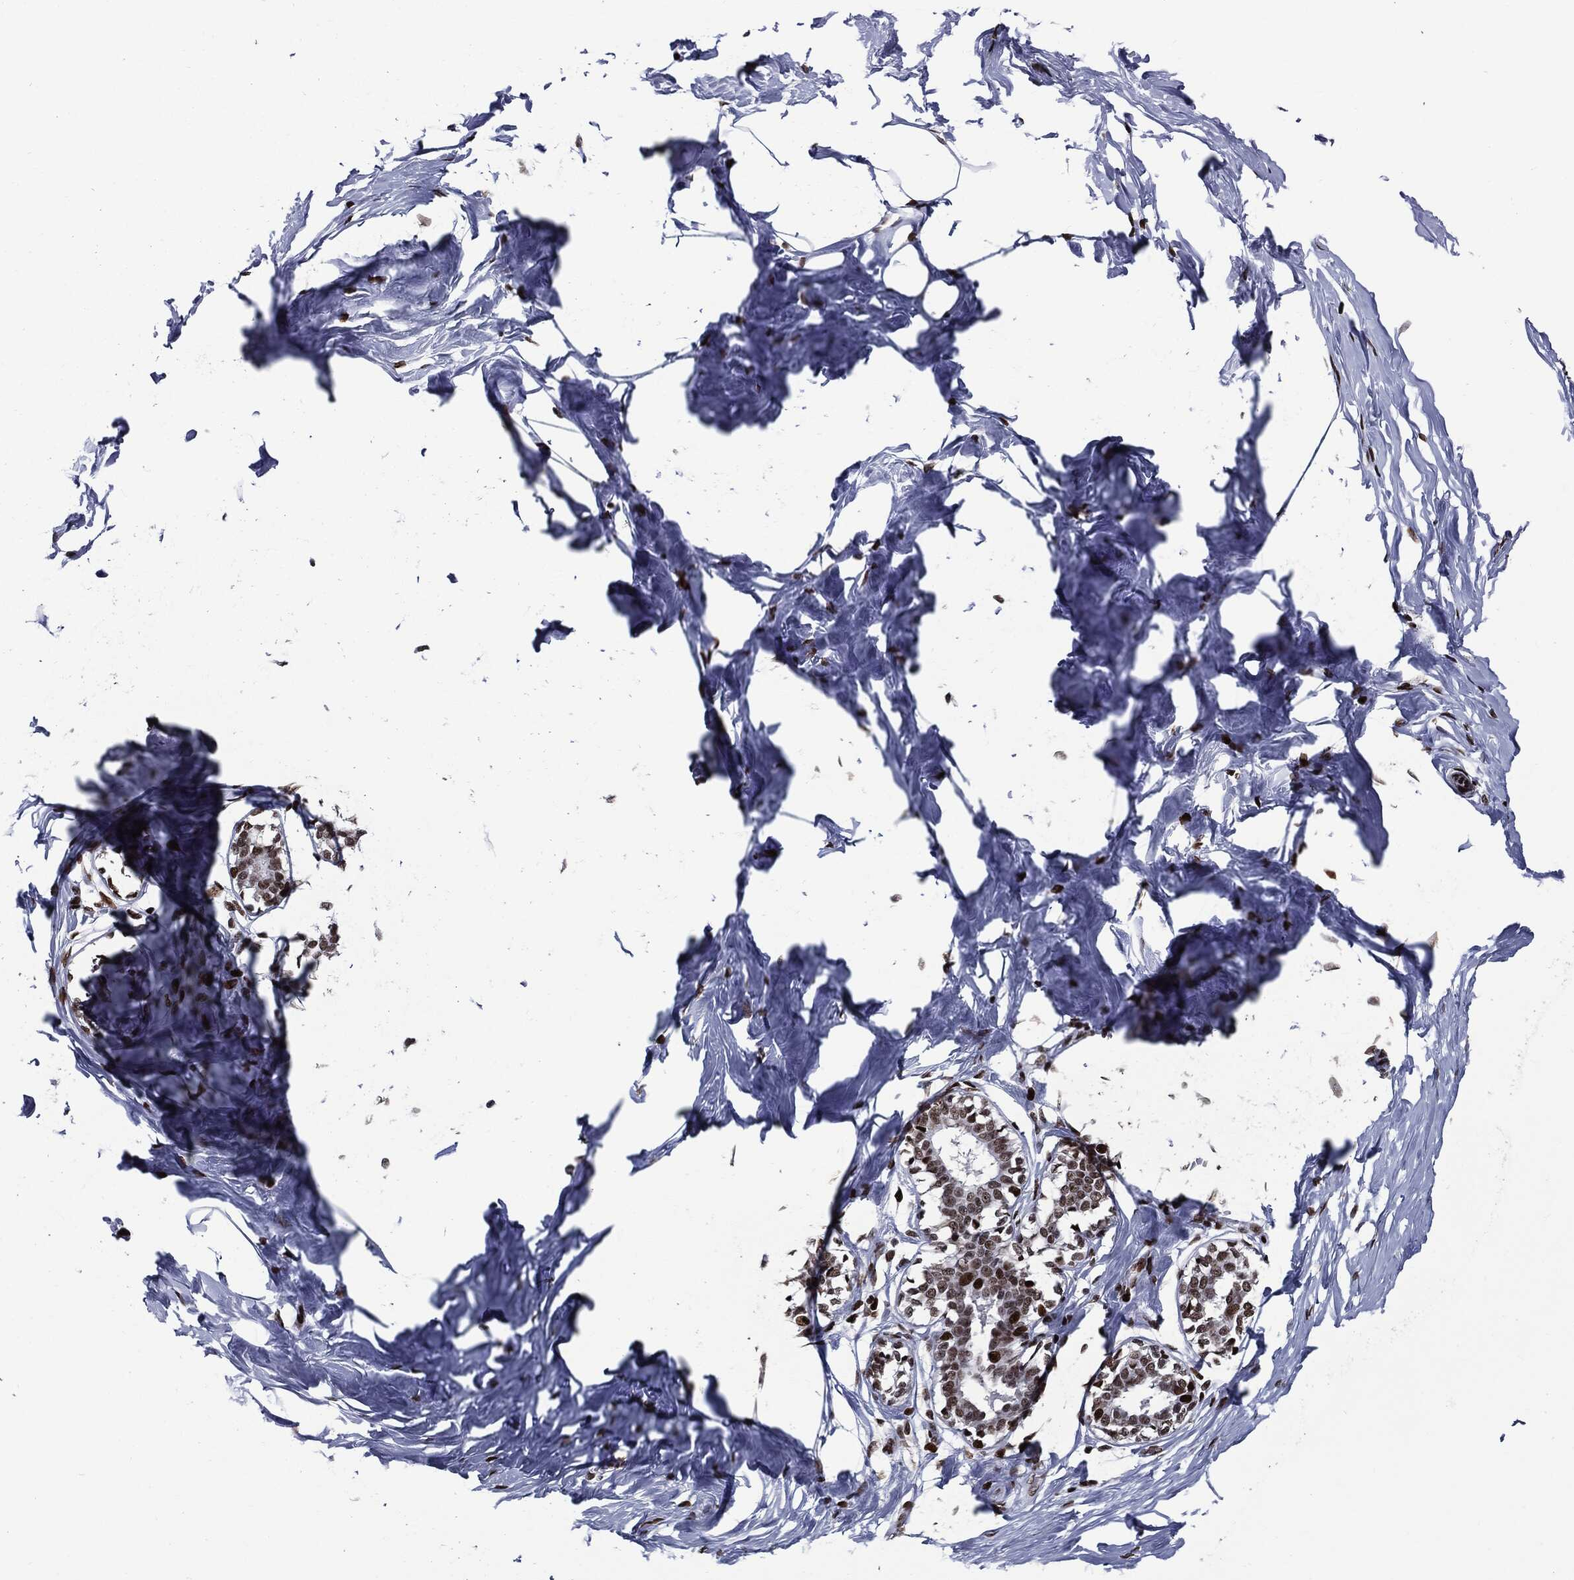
{"staining": {"intensity": "moderate", "quantity": ">75%", "location": "nuclear"}, "tissue": "breast", "cell_type": "Glandular cells", "image_type": "normal", "snomed": [{"axis": "morphology", "description": "Normal tissue, NOS"}, {"axis": "morphology", "description": "Lobular carcinoma, in situ"}, {"axis": "topography", "description": "Breast"}], "caption": "The photomicrograph displays immunohistochemical staining of benign breast. There is moderate nuclear positivity is present in approximately >75% of glandular cells.", "gene": "ZFP91", "patient": {"sex": "female", "age": 35}}